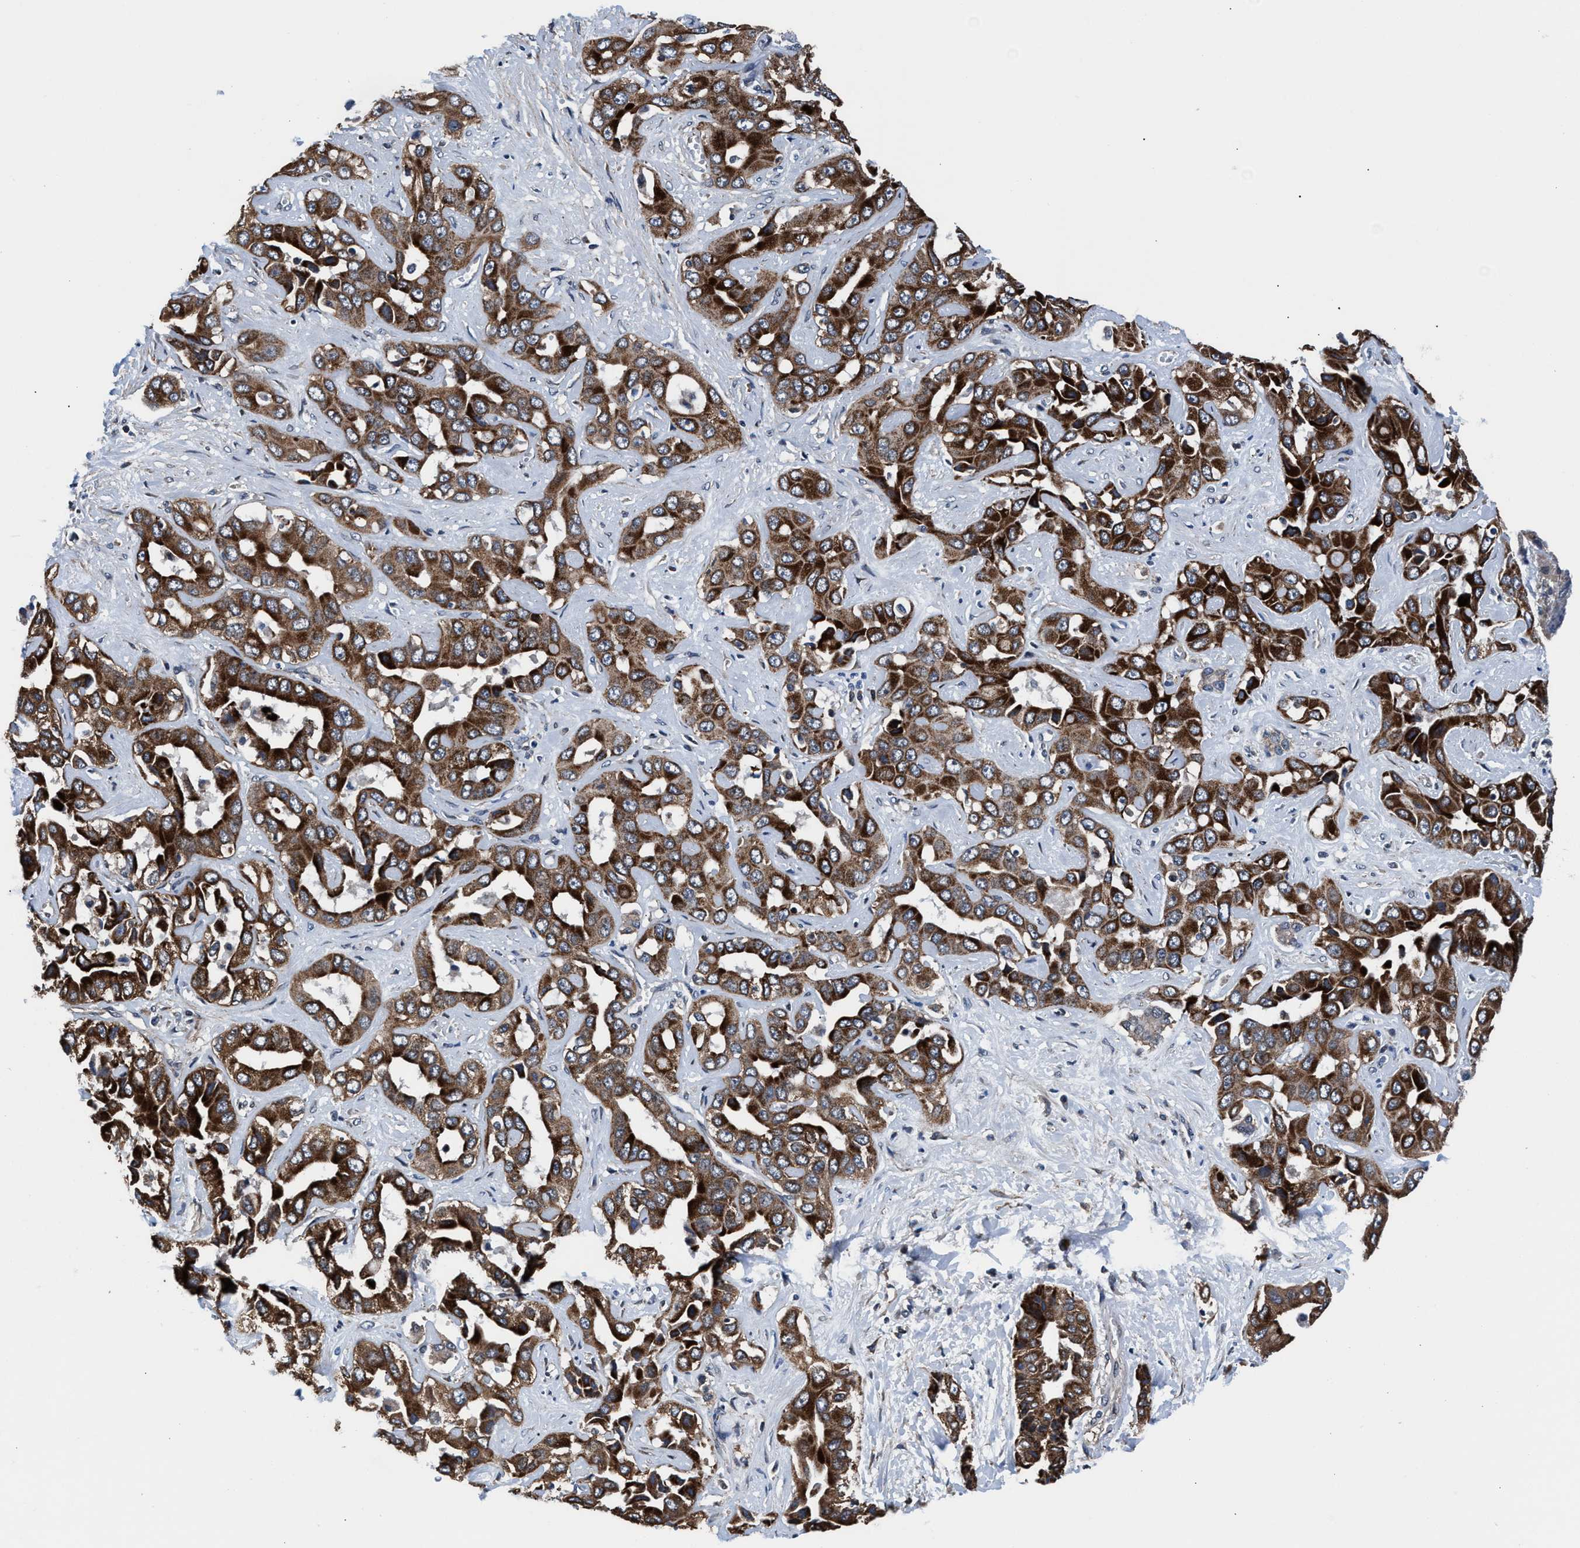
{"staining": {"intensity": "strong", "quantity": ">75%", "location": "cytoplasmic/membranous"}, "tissue": "liver cancer", "cell_type": "Tumor cells", "image_type": "cancer", "snomed": [{"axis": "morphology", "description": "Cholangiocarcinoma"}, {"axis": "topography", "description": "Liver"}], "caption": "Human liver cholangiocarcinoma stained for a protein (brown) reveals strong cytoplasmic/membranous positive expression in approximately >75% of tumor cells.", "gene": "NKTR", "patient": {"sex": "female", "age": 52}}